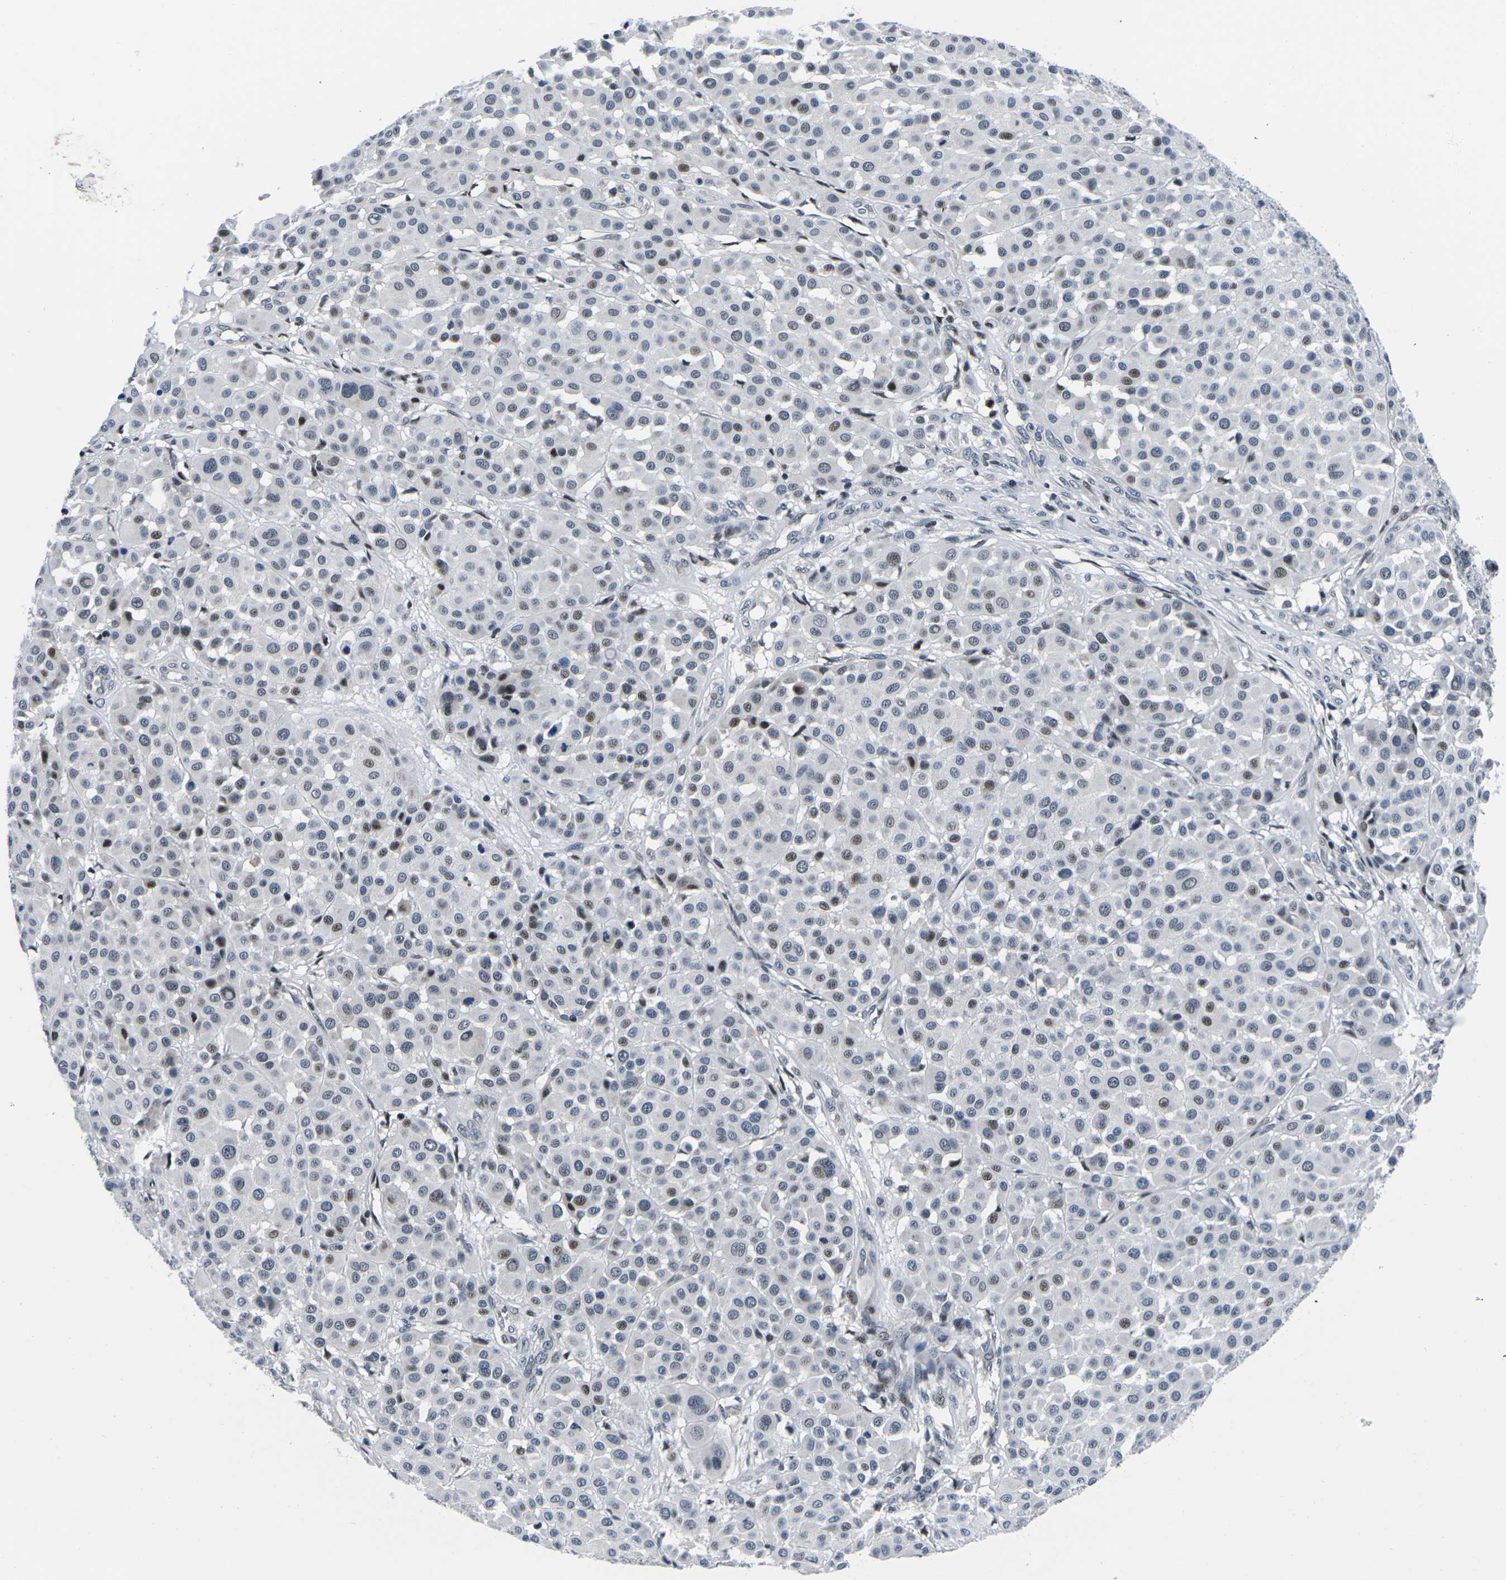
{"staining": {"intensity": "moderate", "quantity": "<25%", "location": "nuclear"}, "tissue": "melanoma", "cell_type": "Tumor cells", "image_type": "cancer", "snomed": [{"axis": "morphology", "description": "Malignant melanoma, Metastatic site"}, {"axis": "topography", "description": "Soft tissue"}], "caption": "This is a micrograph of immunohistochemistry (IHC) staining of malignant melanoma (metastatic site), which shows moderate staining in the nuclear of tumor cells.", "gene": "CDC73", "patient": {"sex": "male", "age": 41}}